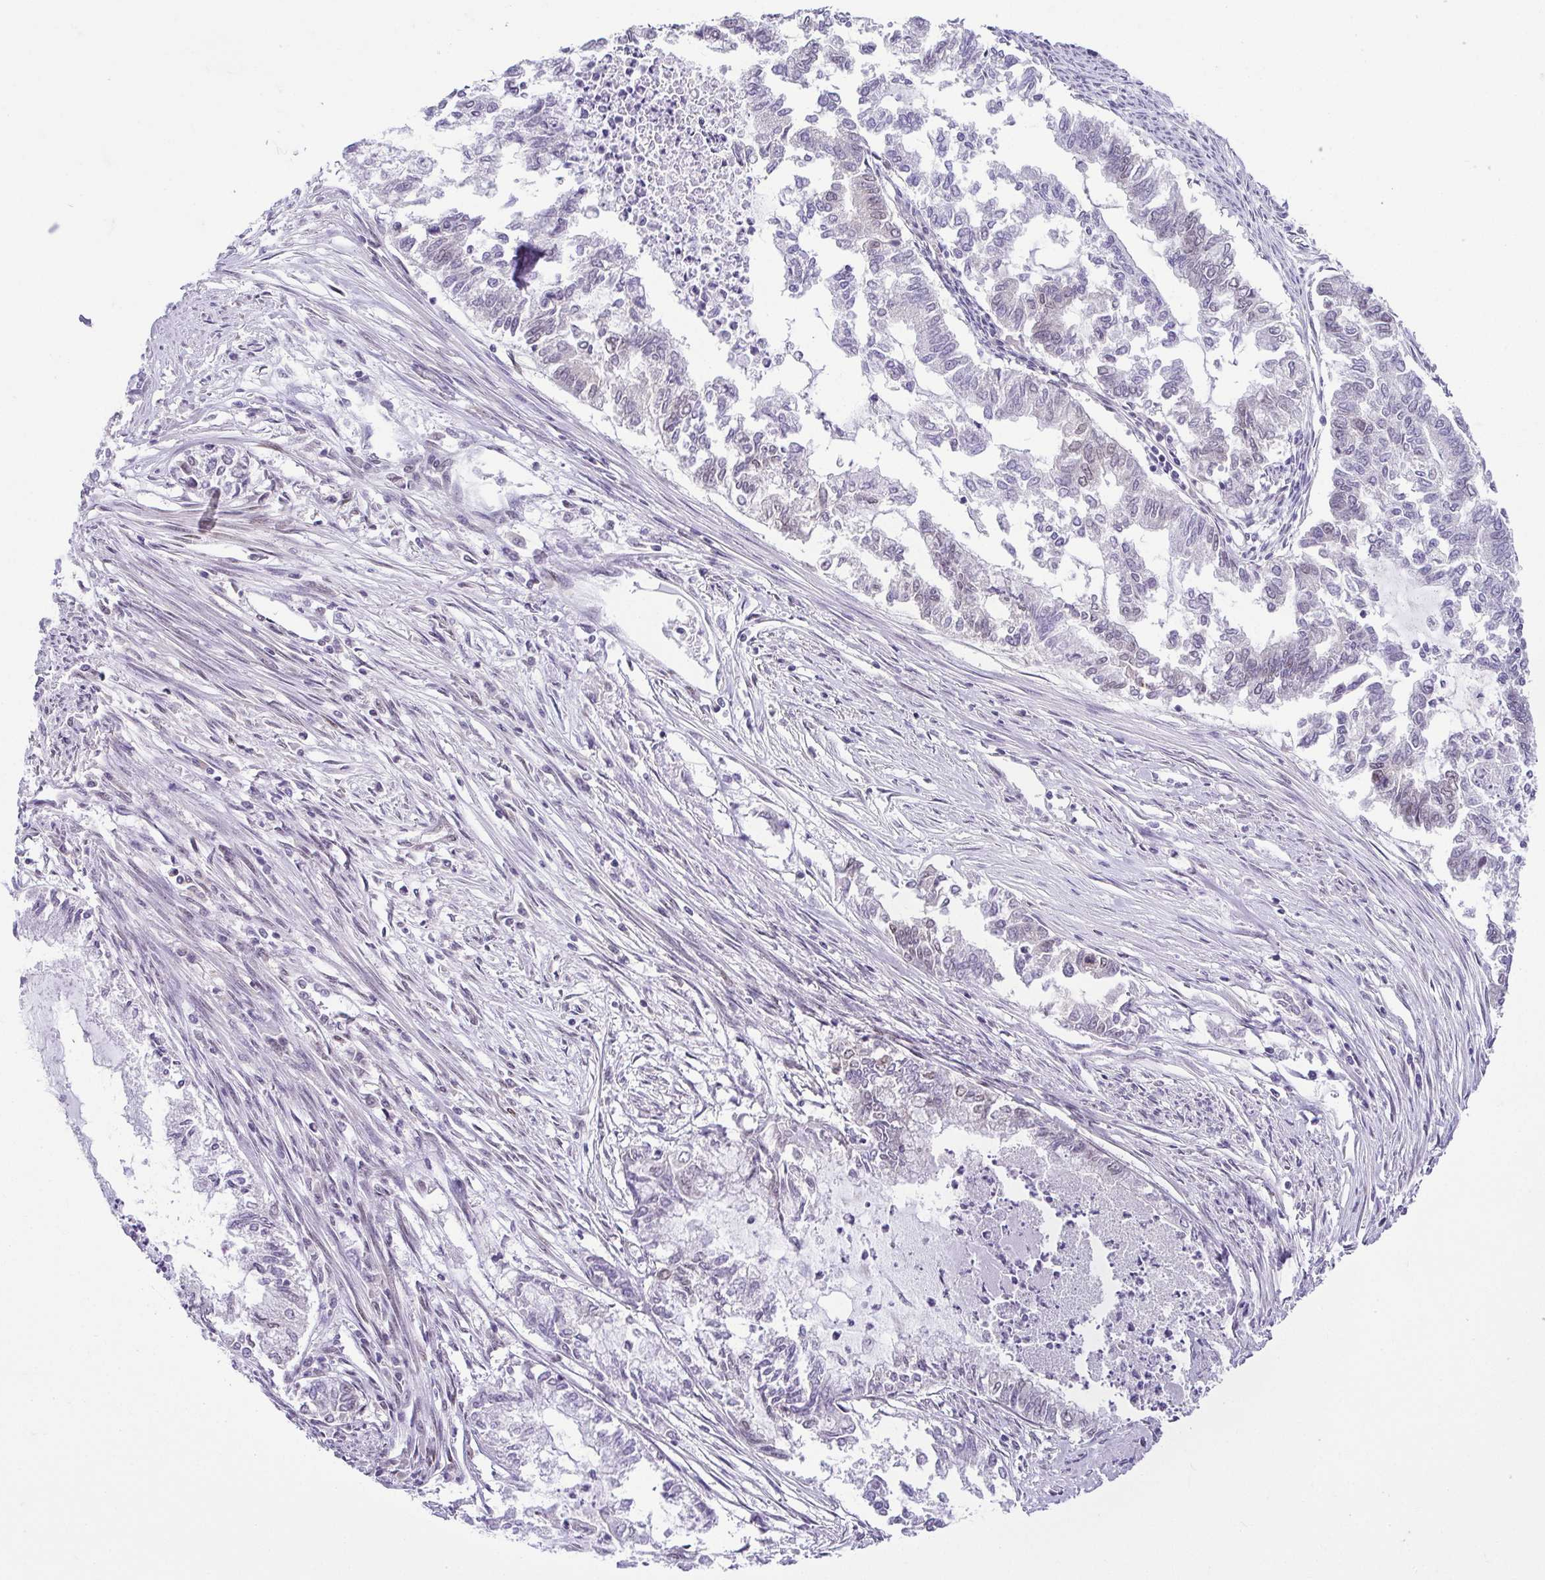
{"staining": {"intensity": "negative", "quantity": "none", "location": "none"}, "tissue": "endometrial cancer", "cell_type": "Tumor cells", "image_type": "cancer", "snomed": [{"axis": "morphology", "description": "Adenocarcinoma, NOS"}, {"axis": "topography", "description": "Endometrium"}], "caption": "Tumor cells are negative for protein expression in human adenocarcinoma (endometrial).", "gene": "RBM3", "patient": {"sex": "female", "age": 79}}